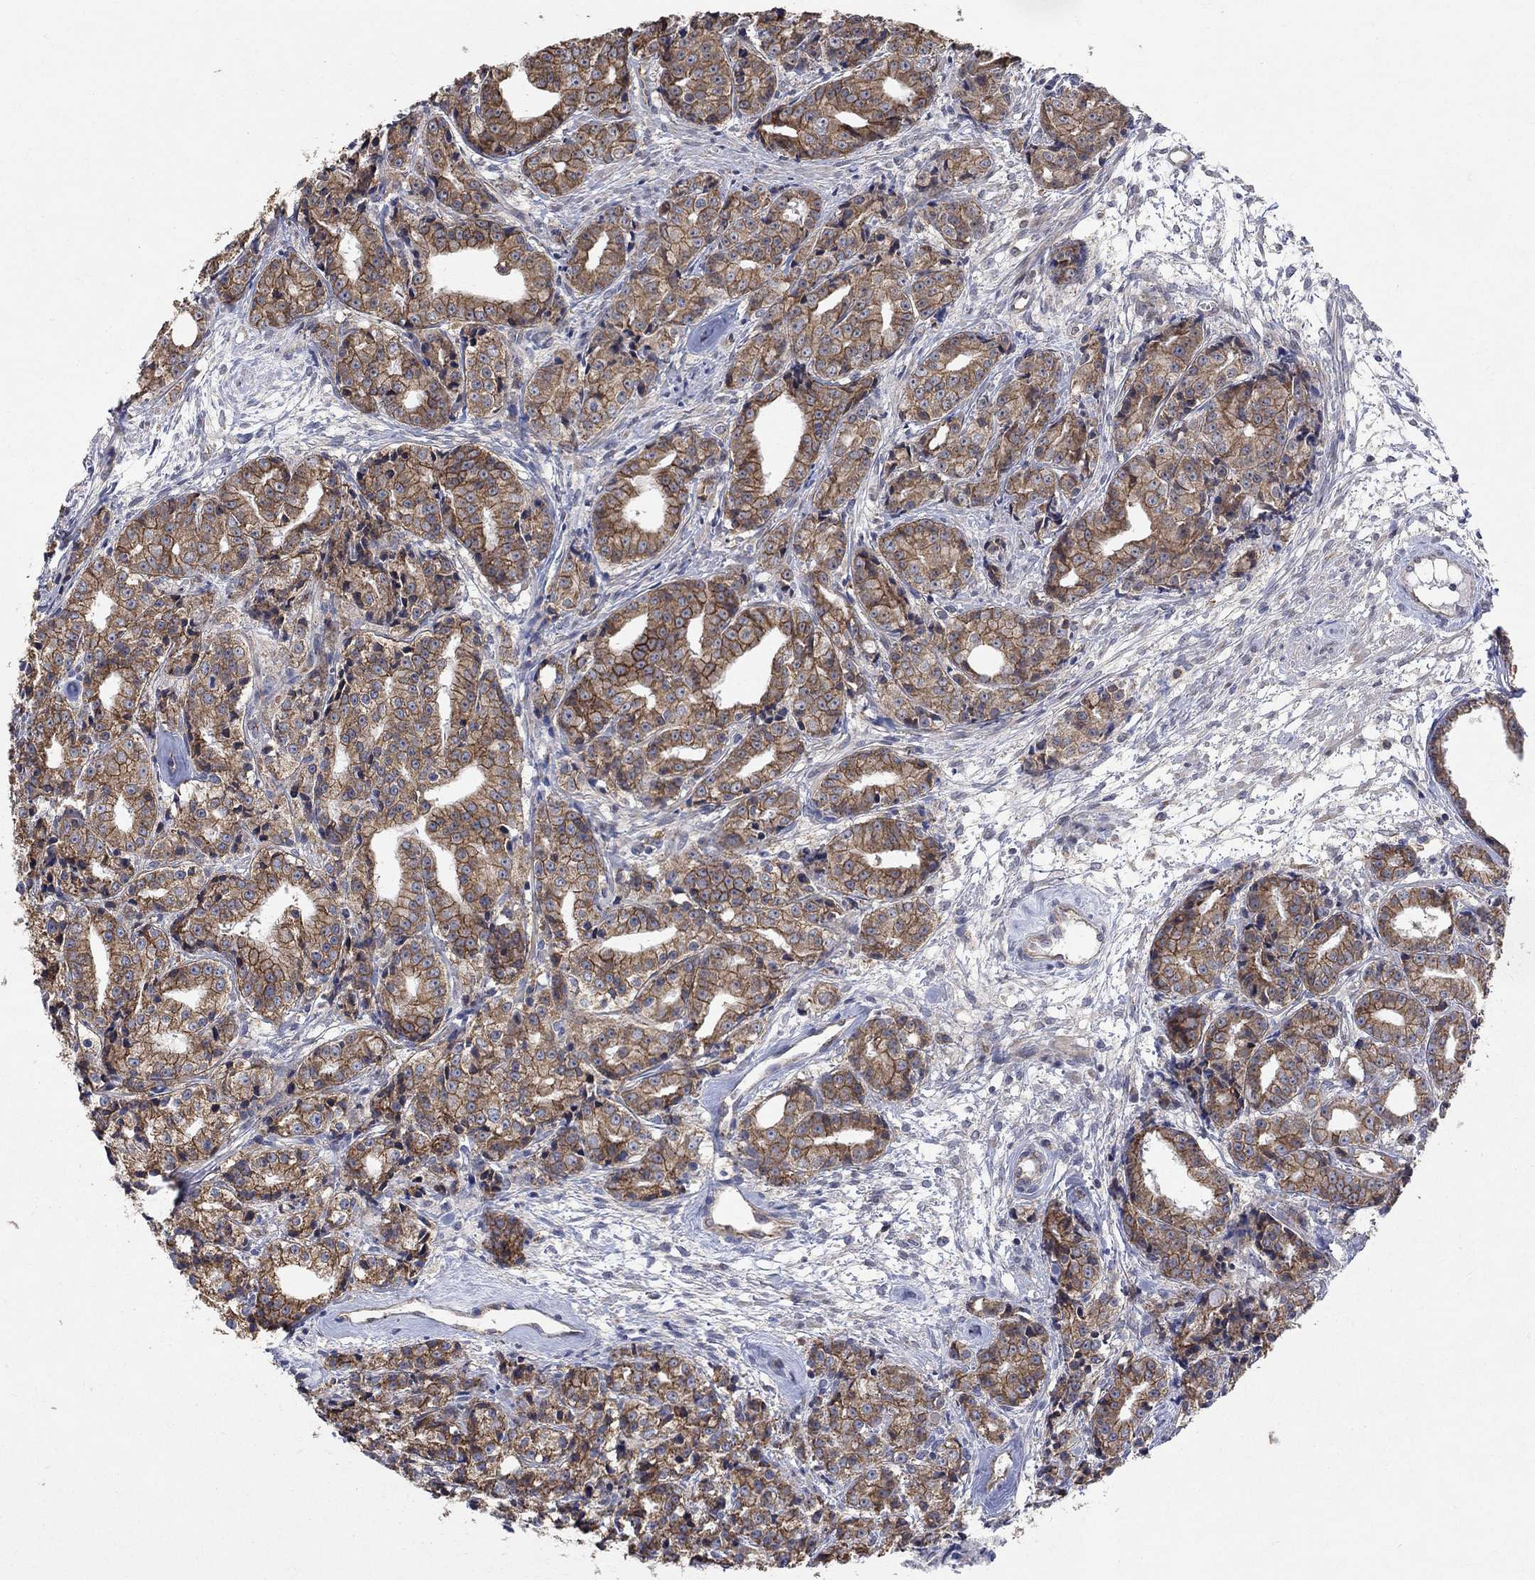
{"staining": {"intensity": "strong", "quantity": "25%-75%", "location": "cytoplasmic/membranous"}, "tissue": "prostate cancer", "cell_type": "Tumor cells", "image_type": "cancer", "snomed": [{"axis": "morphology", "description": "Adenocarcinoma, Medium grade"}, {"axis": "topography", "description": "Prostate"}], "caption": "Prostate cancer (medium-grade adenocarcinoma) tissue exhibits strong cytoplasmic/membranous expression in approximately 25%-75% of tumor cells, visualized by immunohistochemistry. The protein of interest is shown in brown color, while the nuclei are stained blue.", "gene": "ANKRA2", "patient": {"sex": "male", "age": 74}}